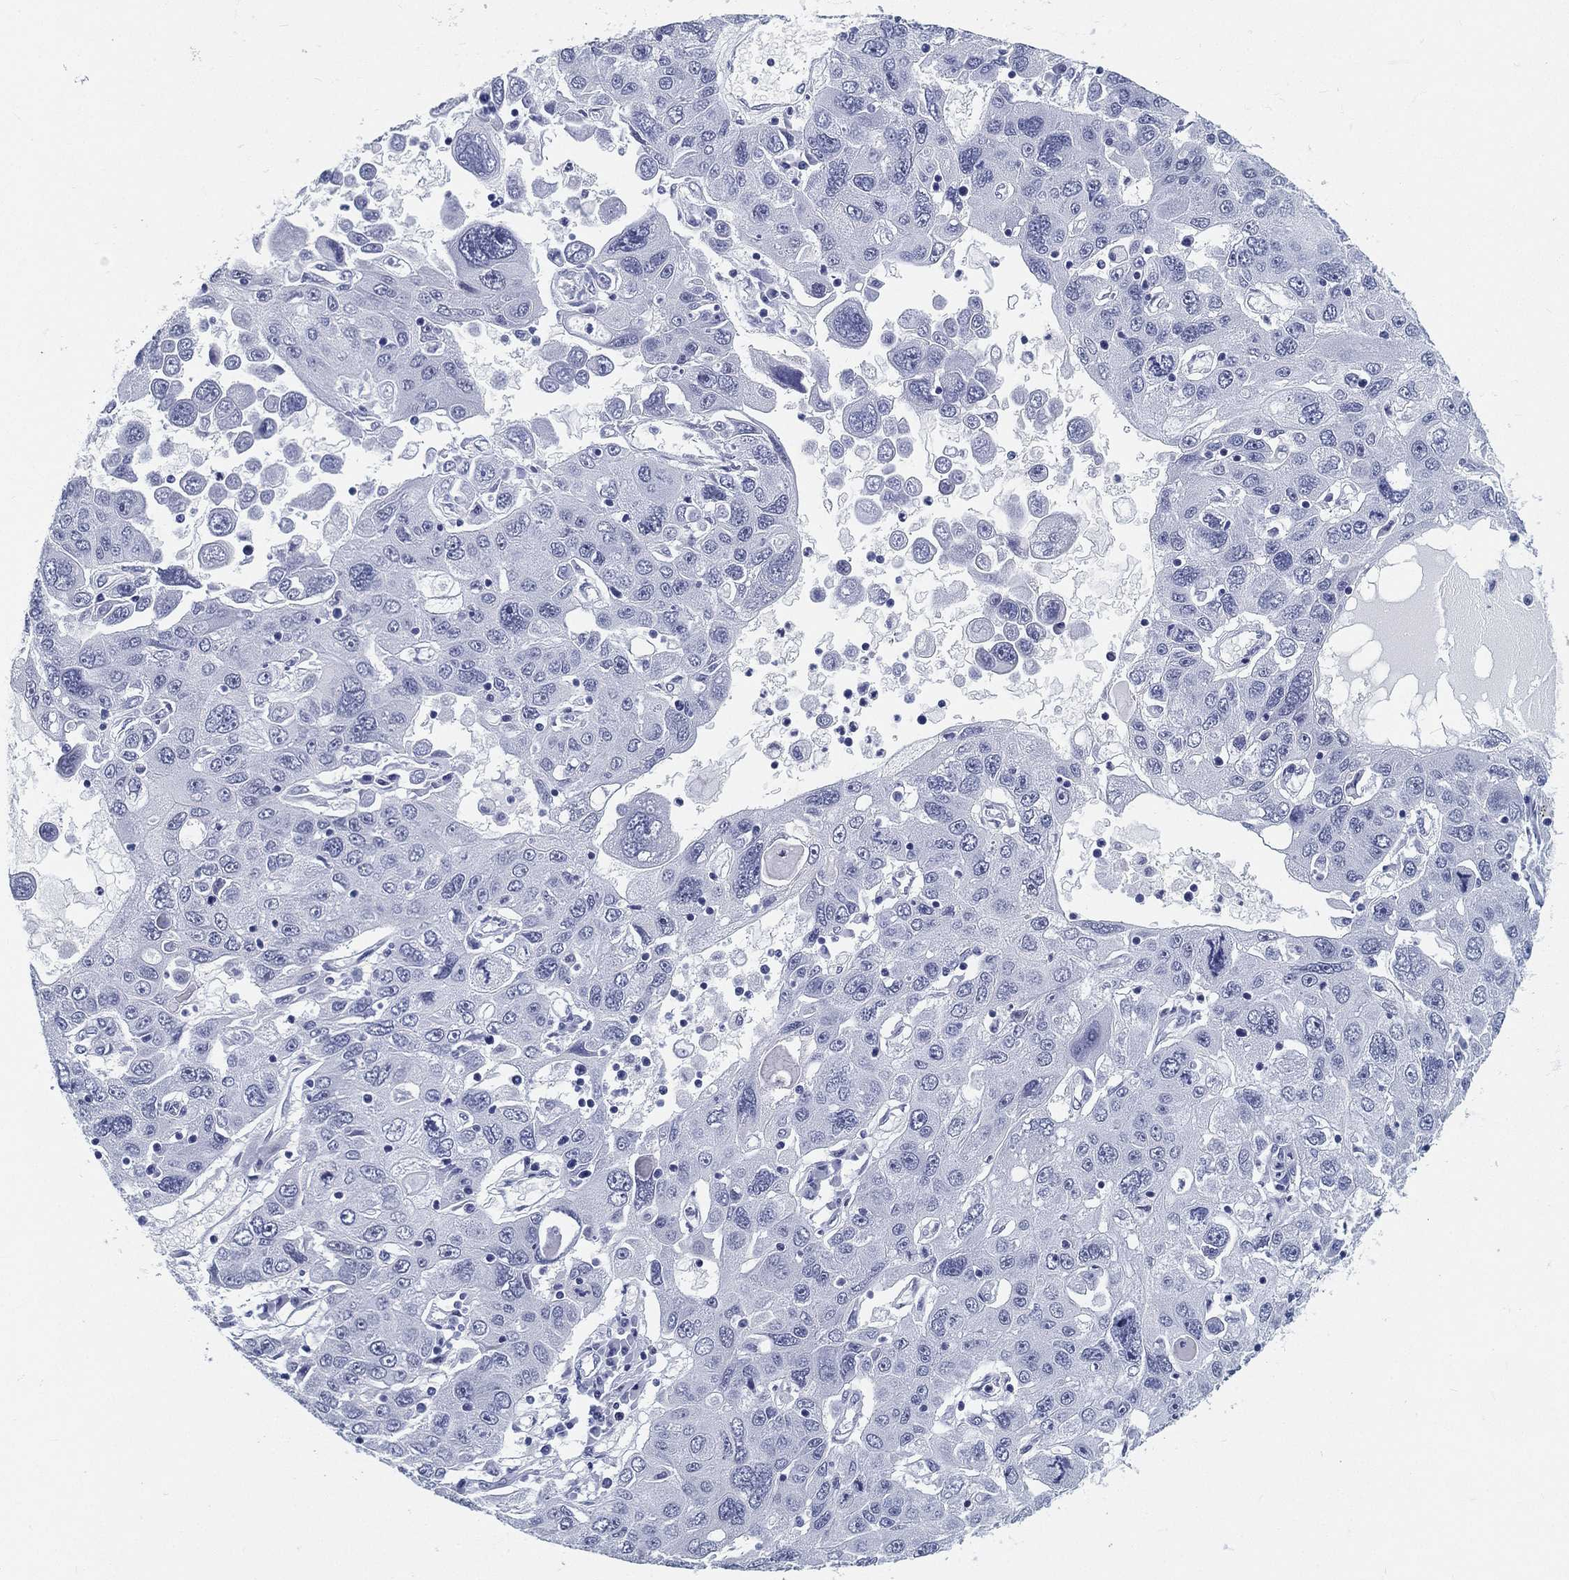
{"staining": {"intensity": "negative", "quantity": "none", "location": "none"}, "tissue": "stomach cancer", "cell_type": "Tumor cells", "image_type": "cancer", "snomed": [{"axis": "morphology", "description": "Adenocarcinoma, NOS"}, {"axis": "topography", "description": "Stomach"}], "caption": "High magnification brightfield microscopy of adenocarcinoma (stomach) stained with DAB (brown) and counterstained with hematoxylin (blue): tumor cells show no significant expression.", "gene": "ATP1B2", "patient": {"sex": "male", "age": 56}}